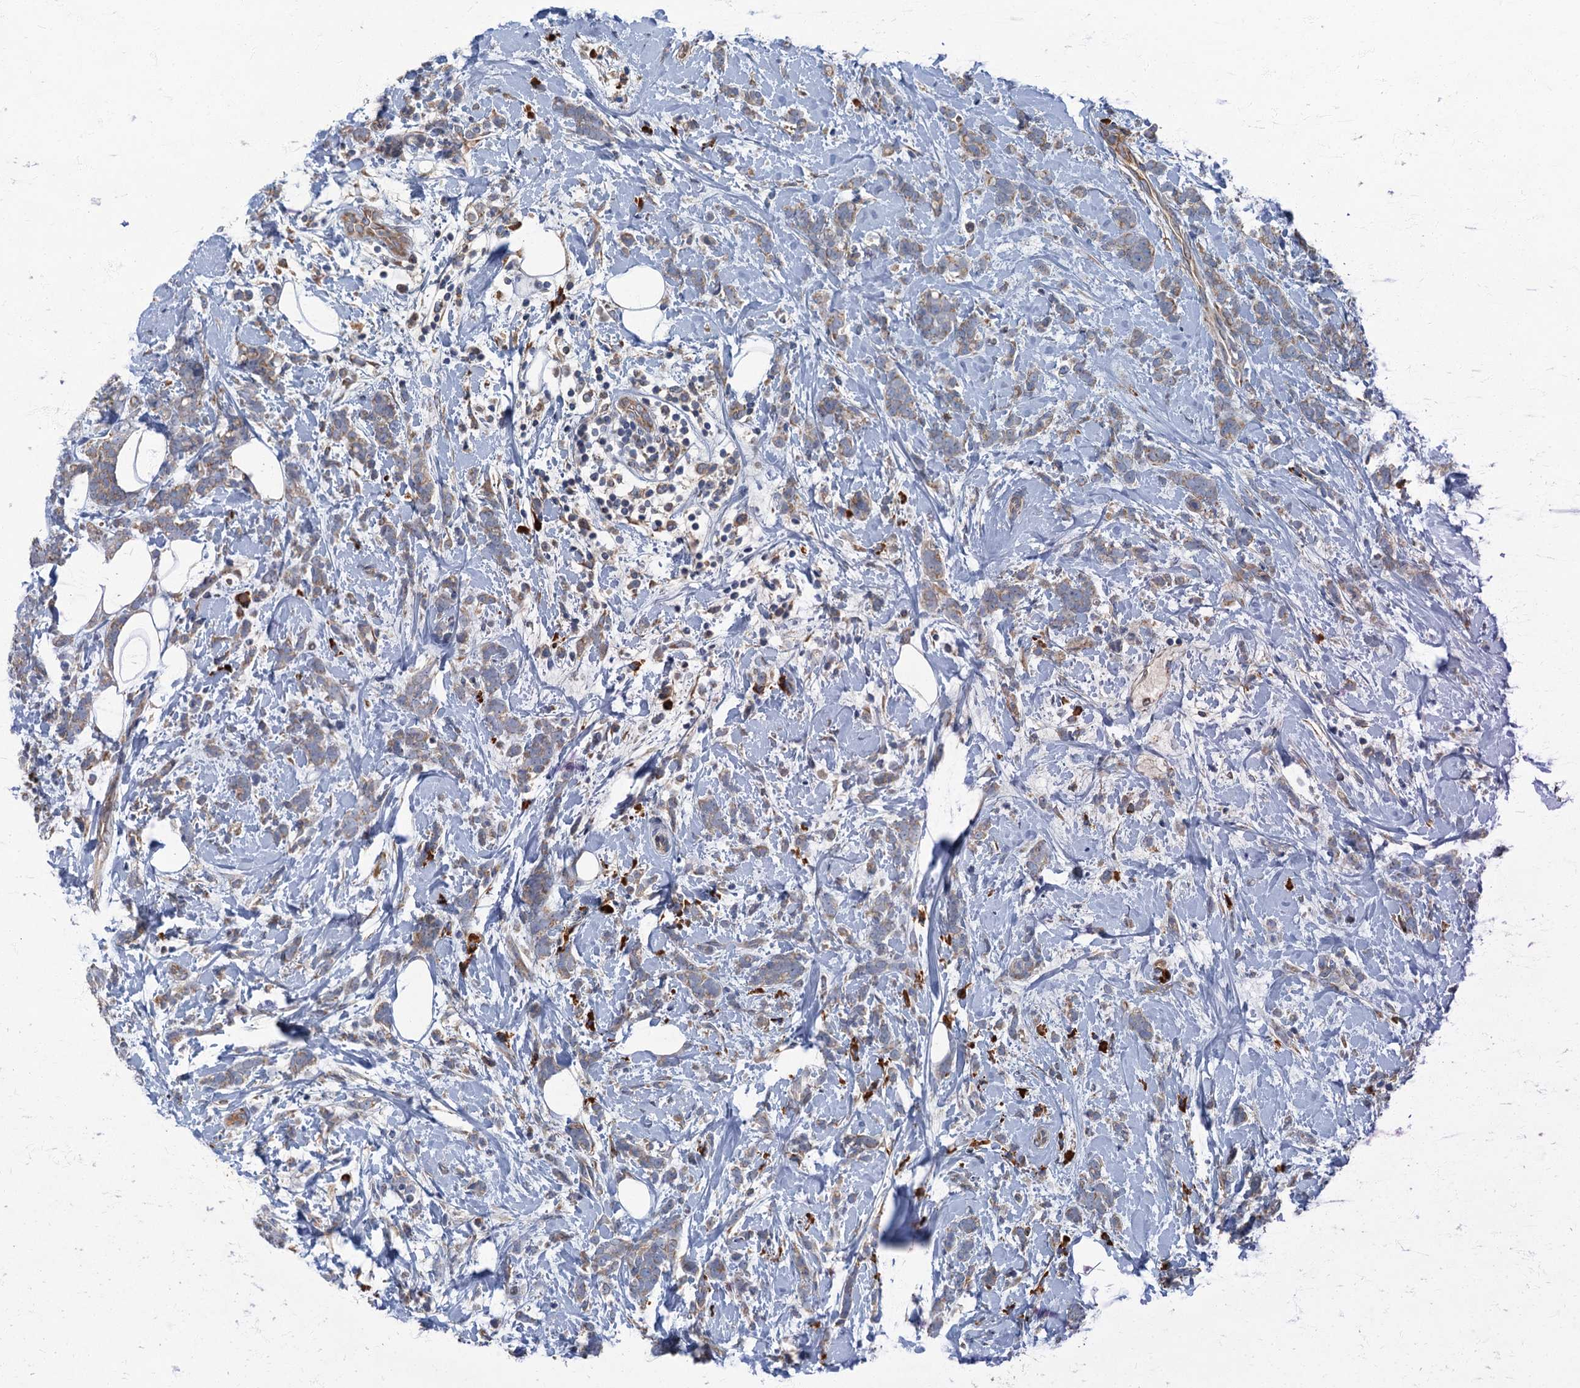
{"staining": {"intensity": "weak", "quantity": ">75%", "location": "cytoplasmic/membranous"}, "tissue": "breast cancer", "cell_type": "Tumor cells", "image_type": "cancer", "snomed": [{"axis": "morphology", "description": "Lobular carcinoma"}, {"axis": "topography", "description": "Breast"}], "caption": "Human breast cancer stained for a protein (brown) displays weak cytoplasmic/membranous positive staining in approximately >75% of tumor cells.", "gene": "SPDYC", "patient": {"sex": "female", "age": 58}}